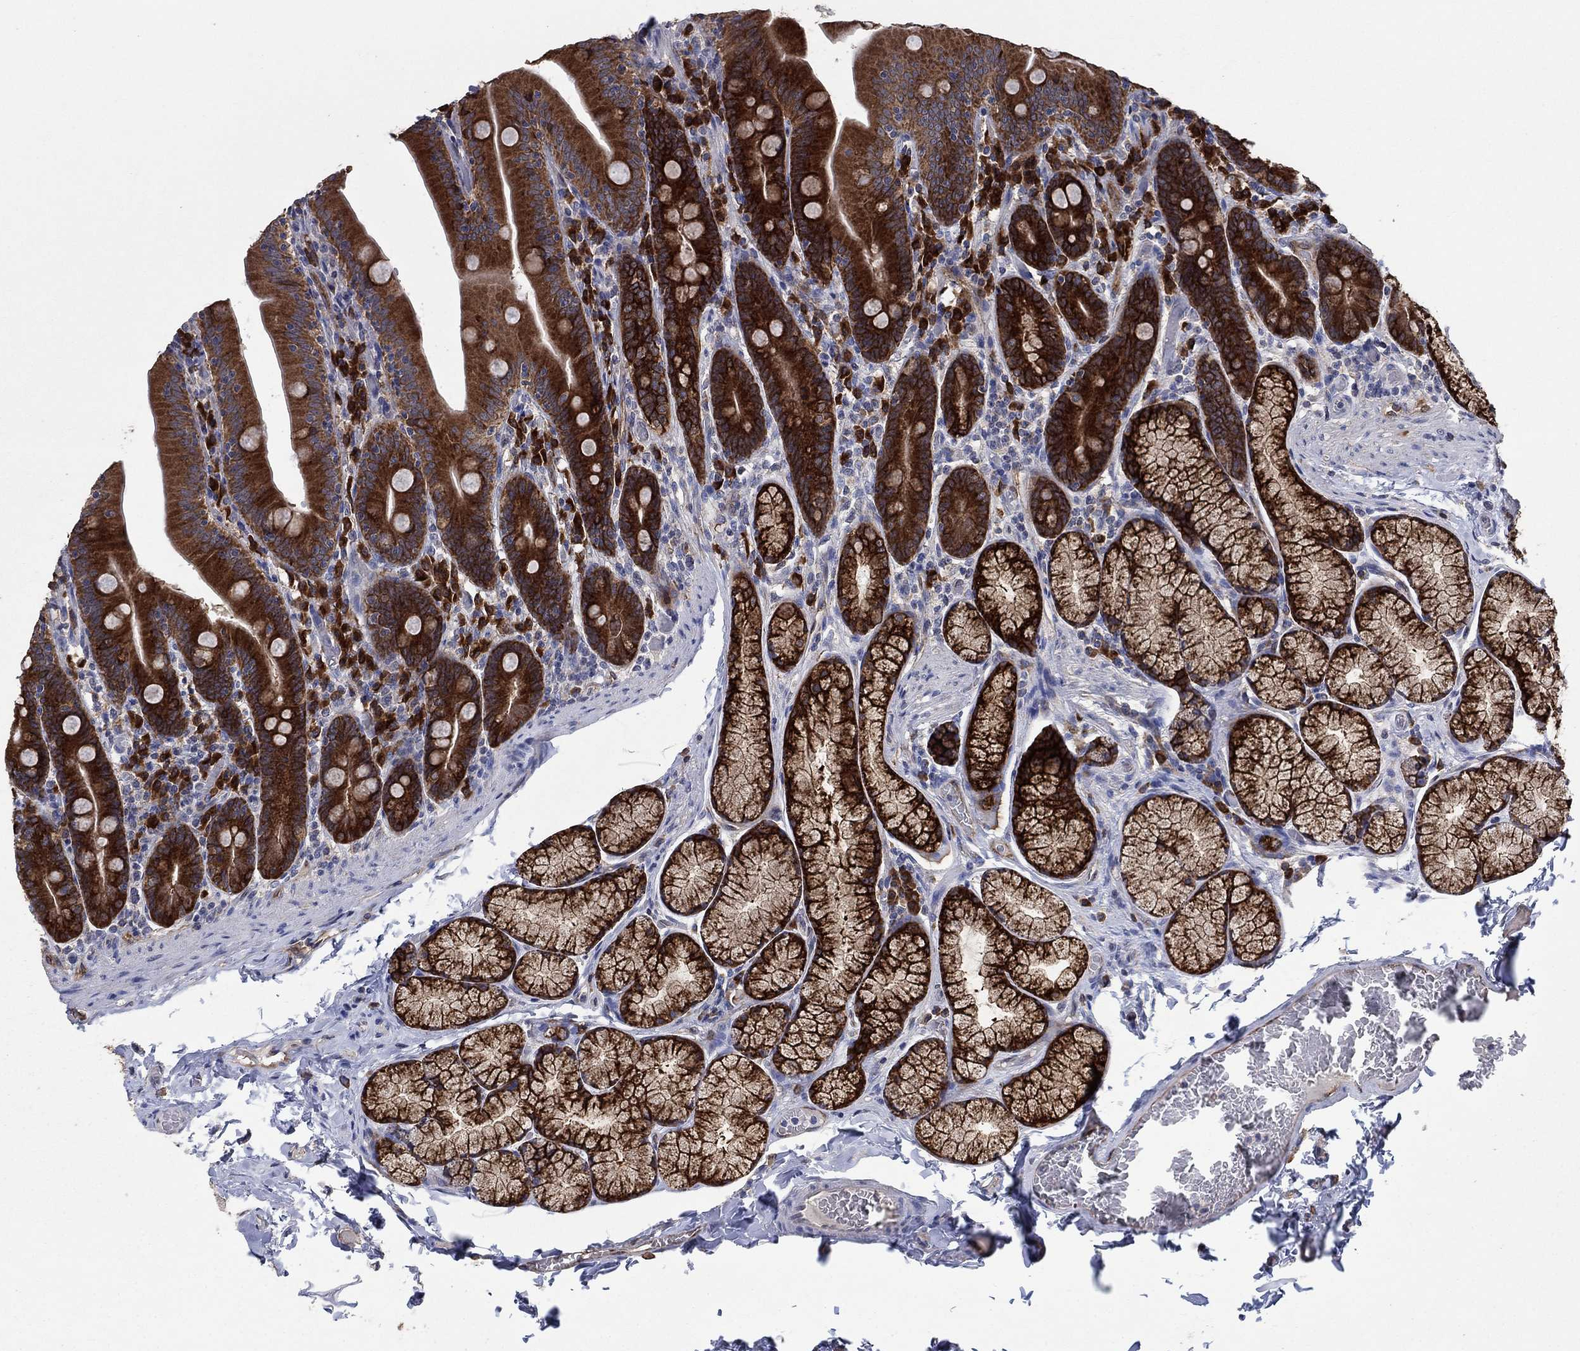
{"staining": {"intensity": "strong", "quantity": ">75%", "location": "cytoplasmic/membranous"}, "tissue": "small intestine", "cell_type": "Glandular cells", "image_type": "normal", "snomed": [{"axis": "morphology", "description": "Normal tissue, NOS"}, {"axis": "topography", "description": "Small intestine"}], "caption": "An immunohistochemistry image of normal tissue is shown. Protein staining in brown labels strong cytoplasmic/membranous positivity in small intestine within glandular cells.", "gene": "HID1", "patient": {"sex": "male", "age": 37}}